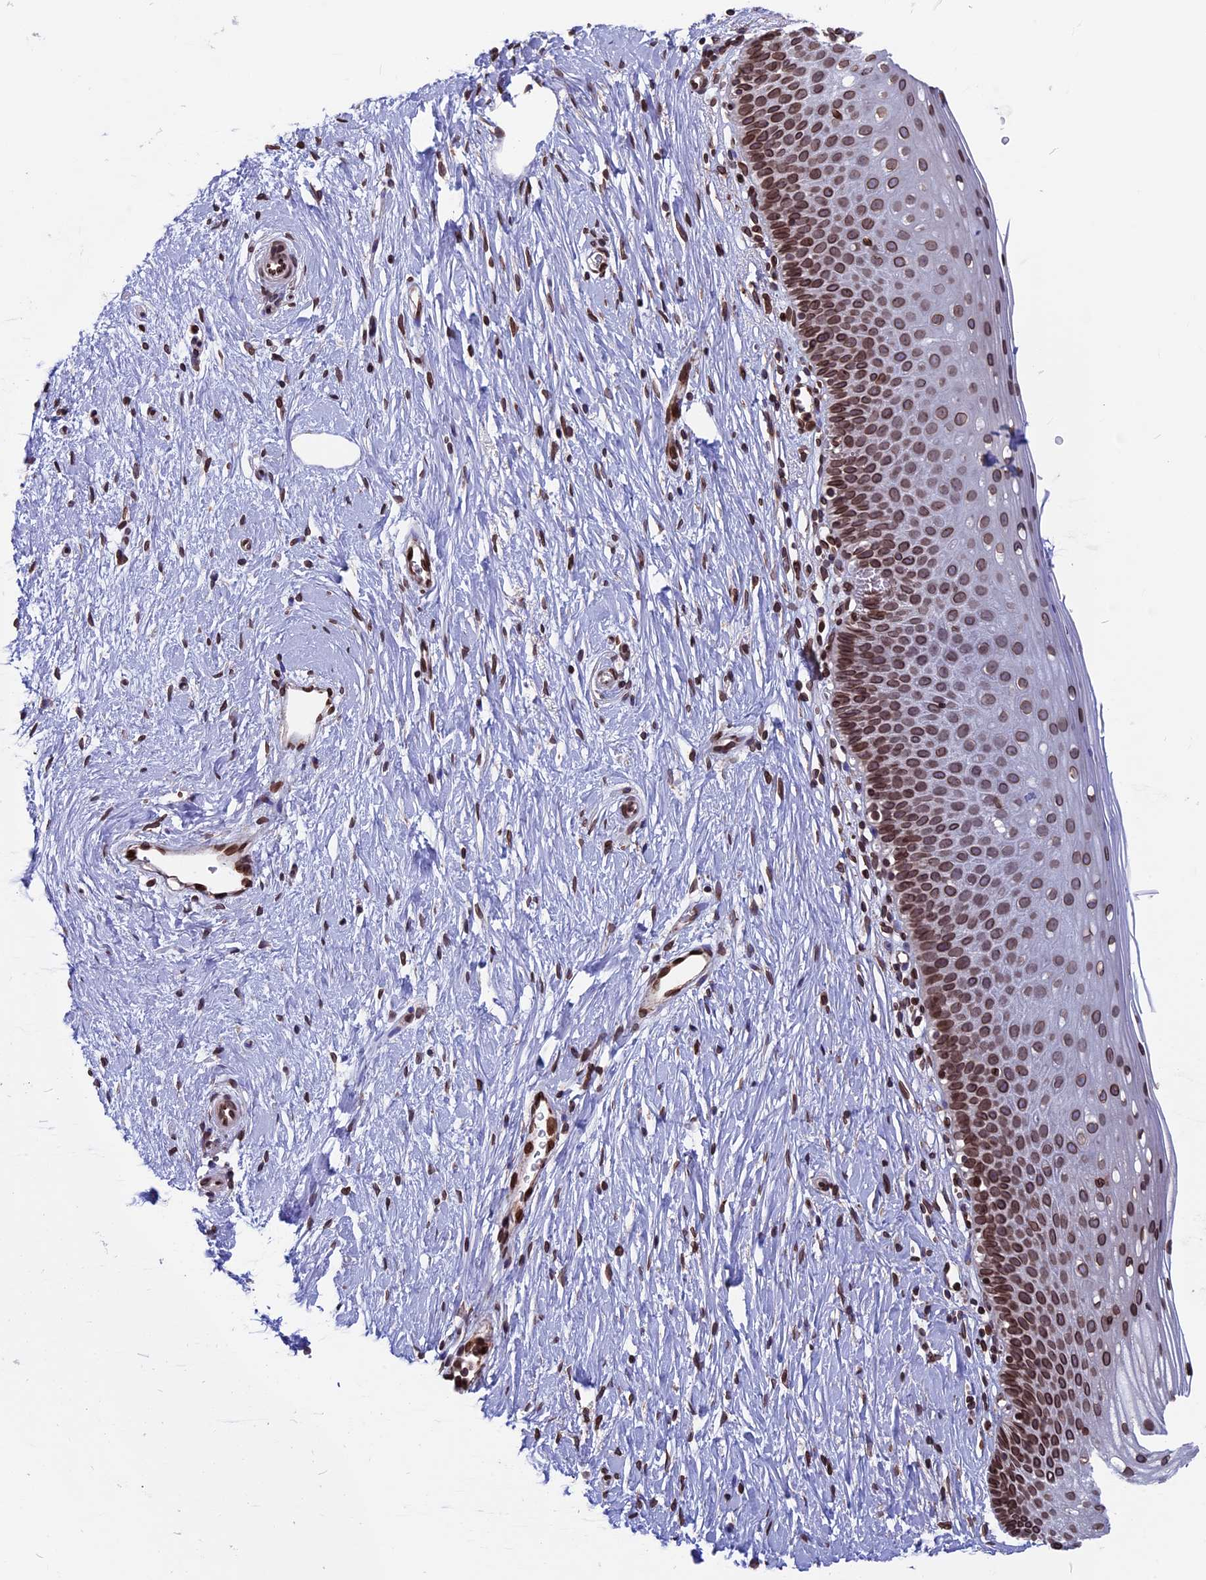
{"staining": {"intensity": "strong", "quantity": ">75%", "location": "cytoplasmic/membranous,nuclear"}, "tissue": "cervix", "cell_type": "Glandular cells", "image_type": "normal", "snomed": [{"axis": "morphology", "description": "Normal tissue, NOS"}, {"axis": "topography", "description": "Cervix"}], "caption": "Immunohistochemical staining of normal cervix displays strong cytoplasmic/membranous,nuclear protein expression in approximately >75% of glandular cells.", "gene": "PTCHD4", "patient": {"sex": "female", "age": 36}}